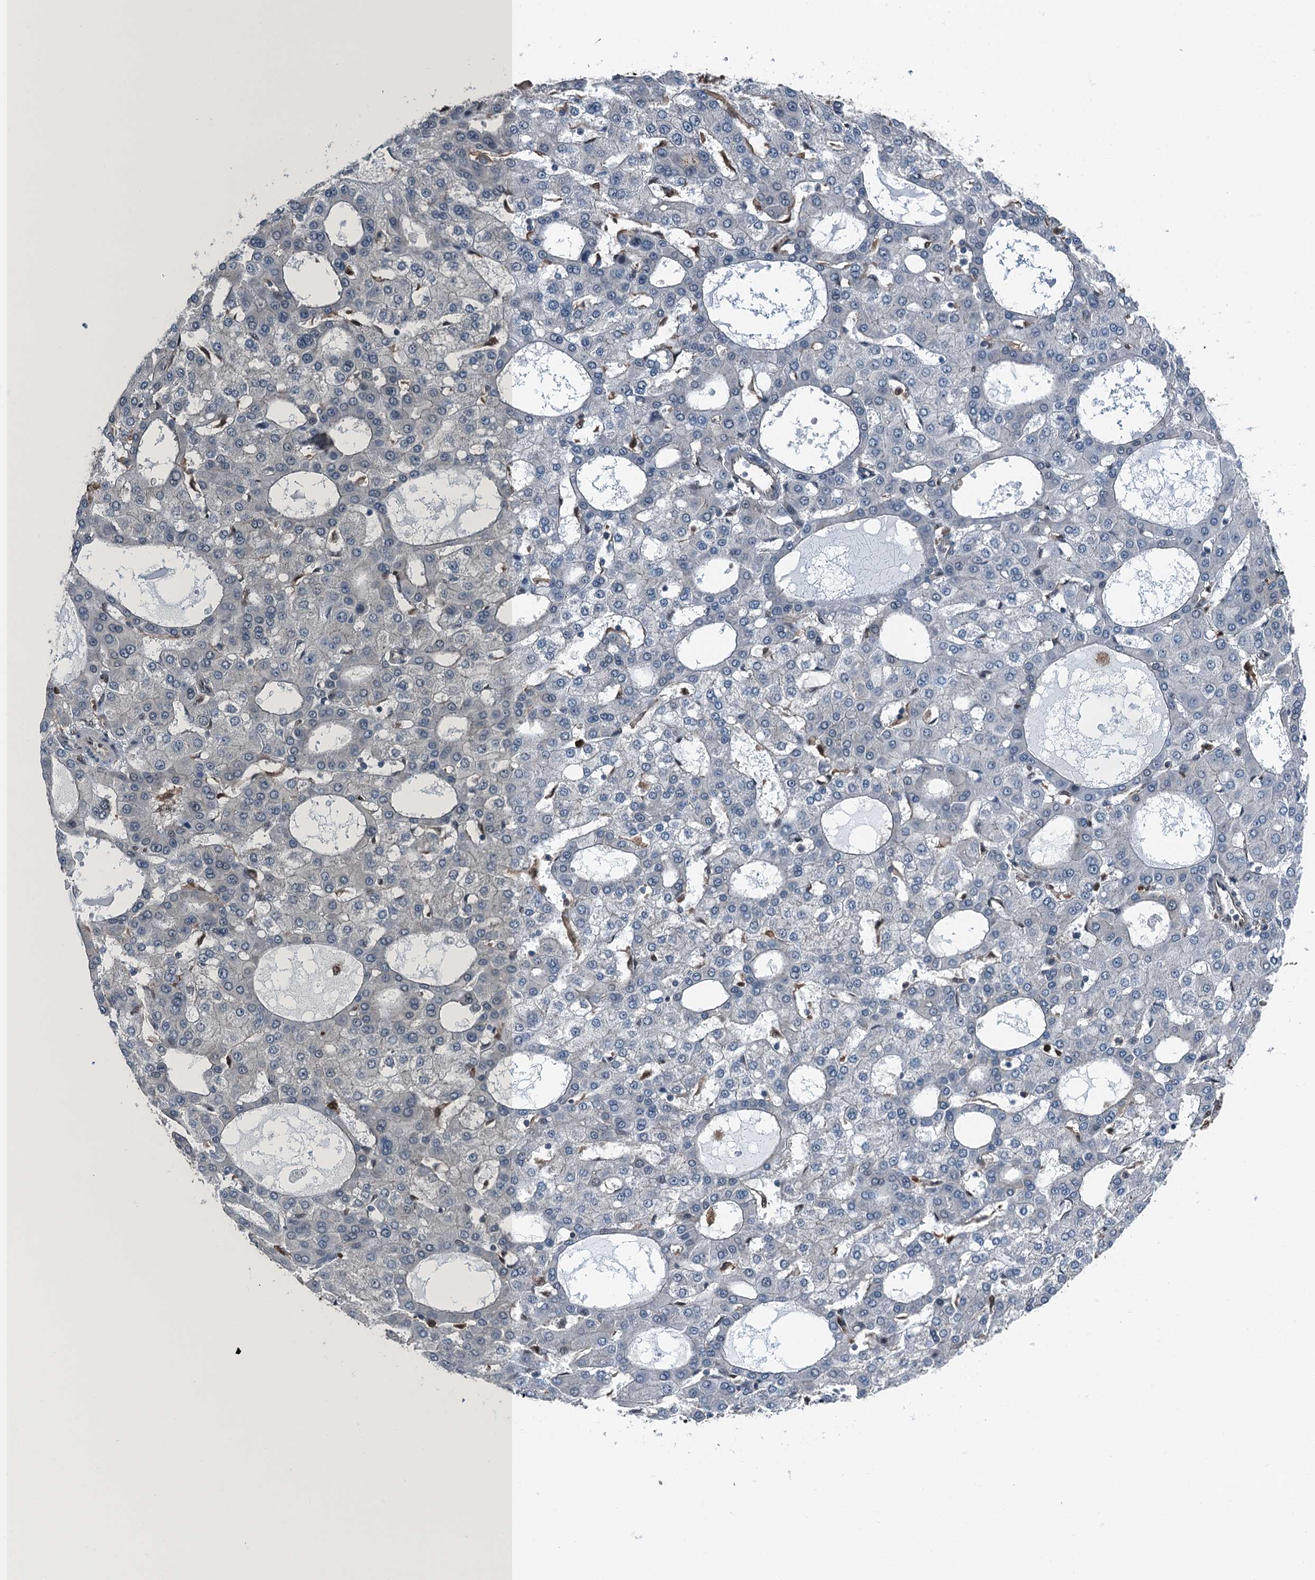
{"staining": {"intensity": "negative", "quantity": "none", "location": "none"}, "tissue": "liver cancer", "cell_type": "Tumor cells", "image_type": "cancer", "snomed": [{"axis": "morphology", "description": "Carcinoma, Hepatocellular, NOS"}, {"axis": "topography", "description": "Liver"}], "caption": "High magnification brightfield microscopy of hepatocellular carcinoma (liver) stained with DAB (brown) and counterstained with hematoxylin (blue): tumor cells show no significant staining. (Stains: DAB (3,3'-diaminobenzidine) immunohistochemistry with hematoxylin counter stain, Microscopy: brightfield microscopy at high magnification).", "gene": "RNH1", "patient": {"sex": "male", "age": 47}}